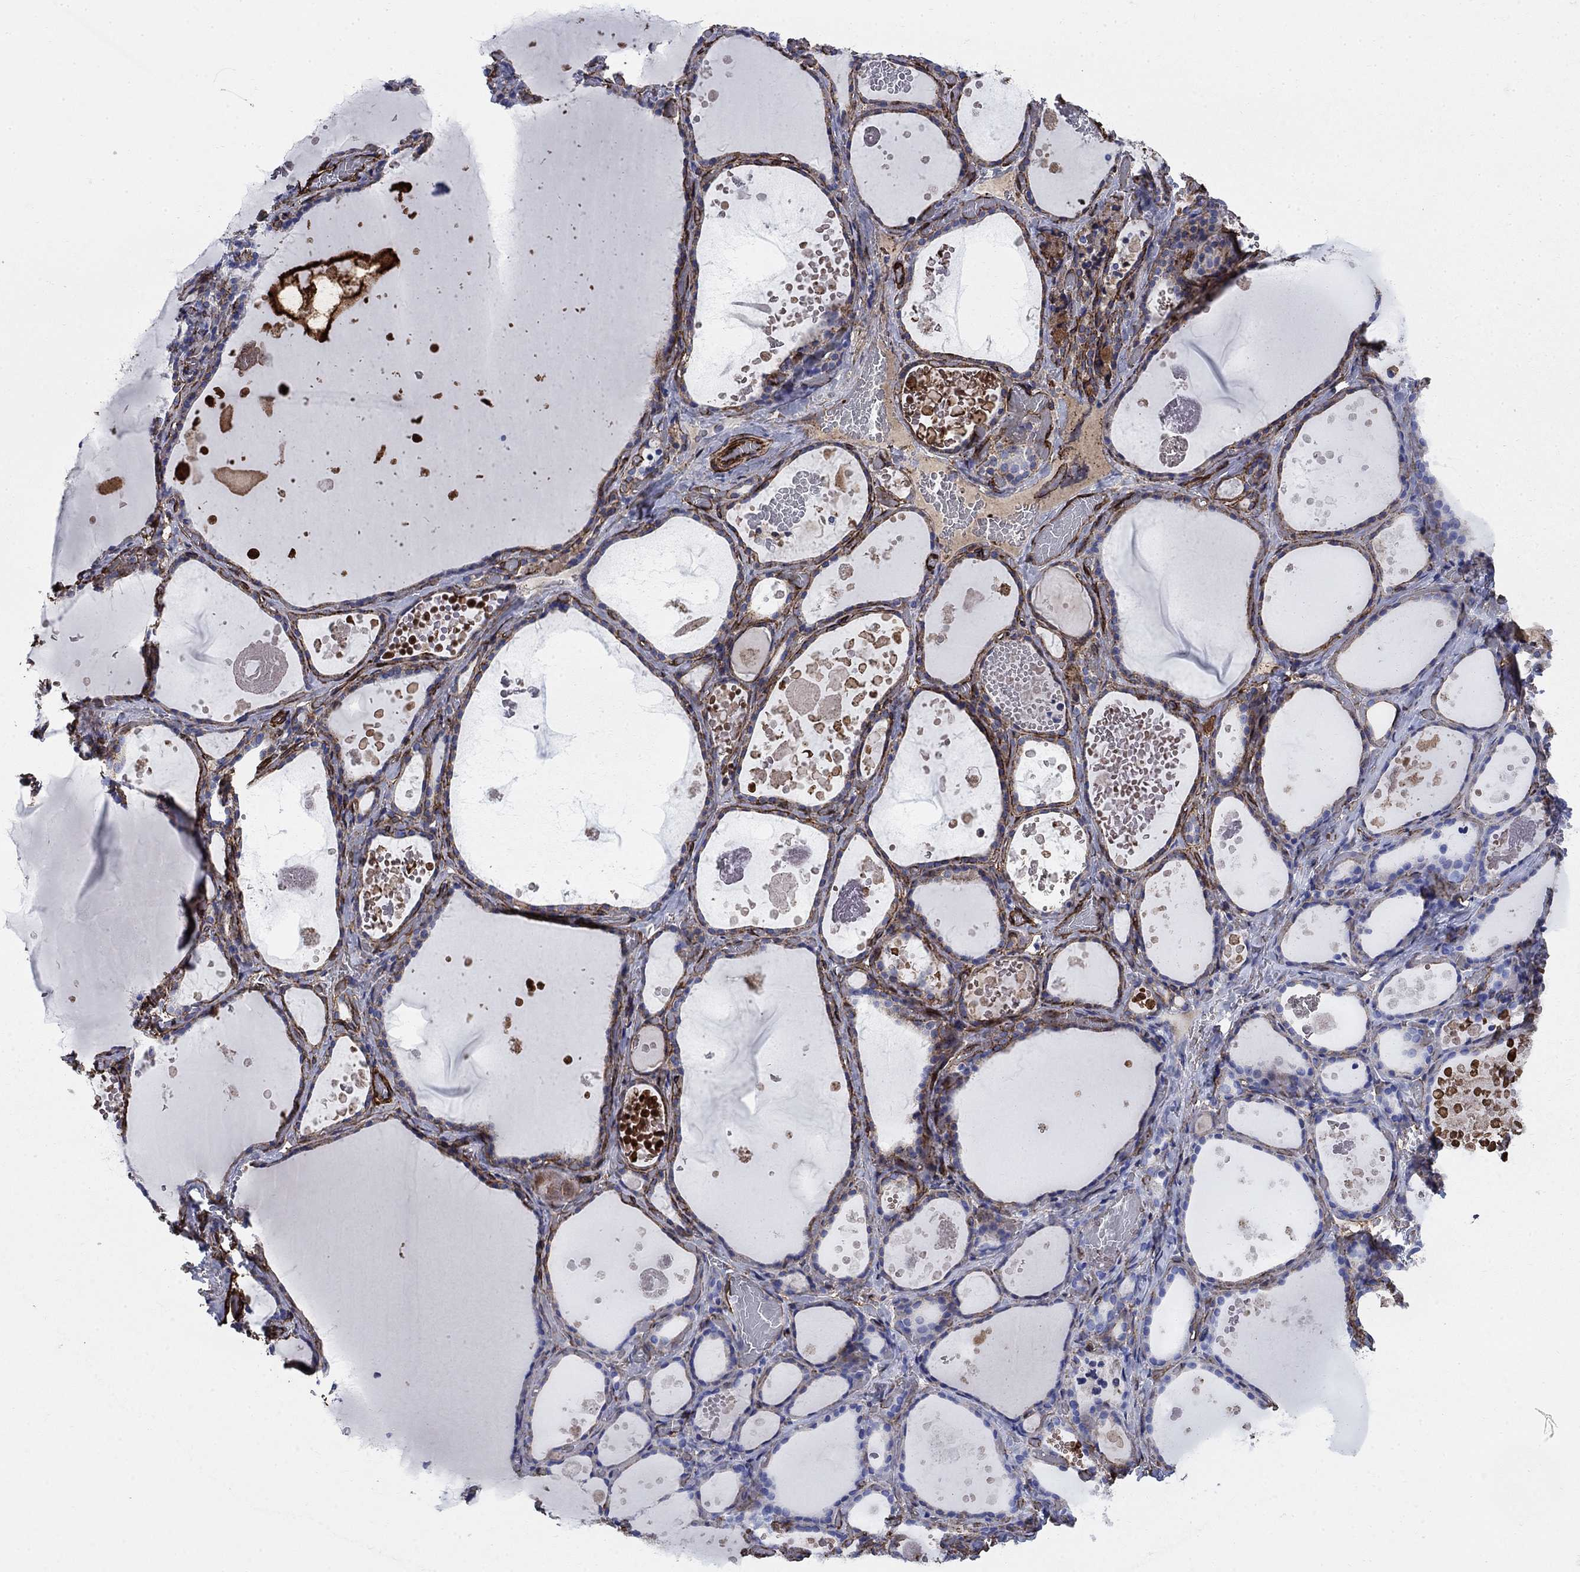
{"staining": {"intensity": "negative", "quantity": "none", "location": "none"}, "tissue": "thyroid gland", "cell_type": "Glandular cells", "image_type": "normal", "snomed": [{"axis": "morphology", "description": "Normal tissue, NOS"}, {"axis": "topography", "description": "Thyroid gland"}], "caption": "IHC image of normal thyroid gland: human thyroid gland stained with DAB demonstrates no significant protein expression in glandular cells. (Stains: DAB (3,3'-diaminobenzidine) immunohistochemistry (IHC) with hematoxylin counter stain, Microscopy: brightfield microscopy at high magnification).", "gene": "VTN", "patient": {"sex": "female", "age": 56}}